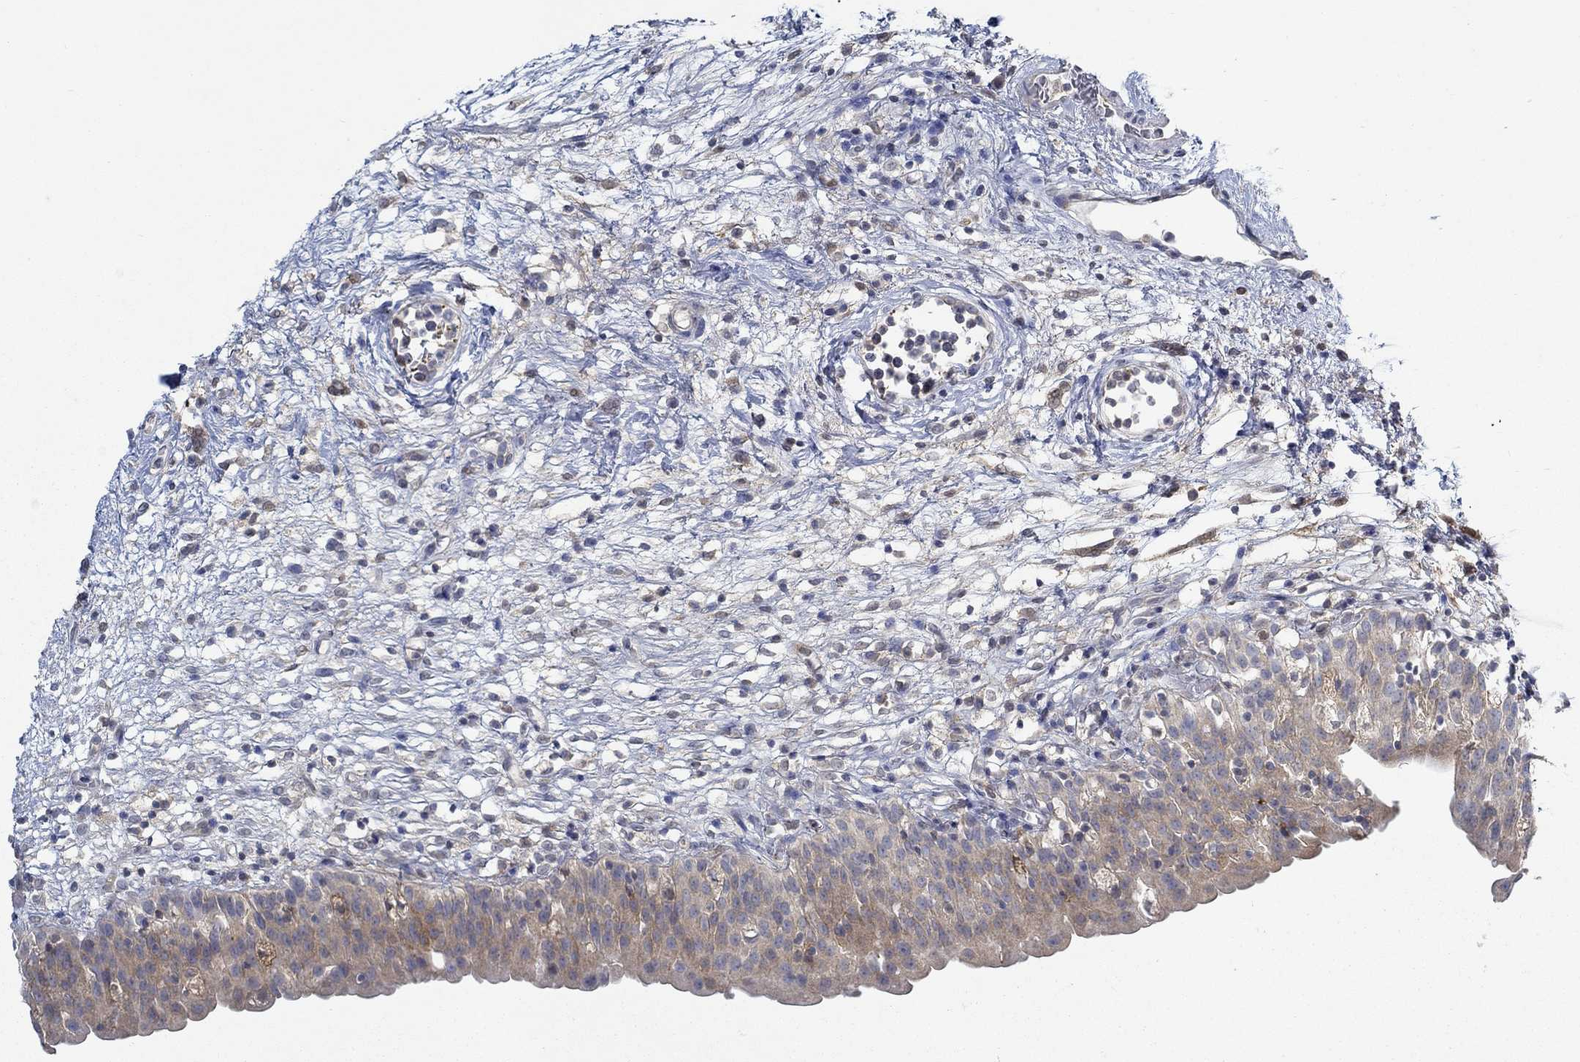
{"staining": {"intensity": "moderate", "quantity": "<25%", "location": "cytoplasmic/membranous"}, "tissue": "urinary bladder", "cell_type": "Urothelial cells", "image_type": "normal", "snomed": [{"axis": "morphology", "description": "Normal tissue, NOS"}, {"axis": "topography", "description": "Urinary bladder"}], "caption": "Benign urinary bladder was stained to show a protein in brown. There is low levels of moderate cytoplasmic/membranous staining in approximately <25% of urothelial cells.", "gene": "MTHFR", "patient": {"sex": "male", "age": 76}}